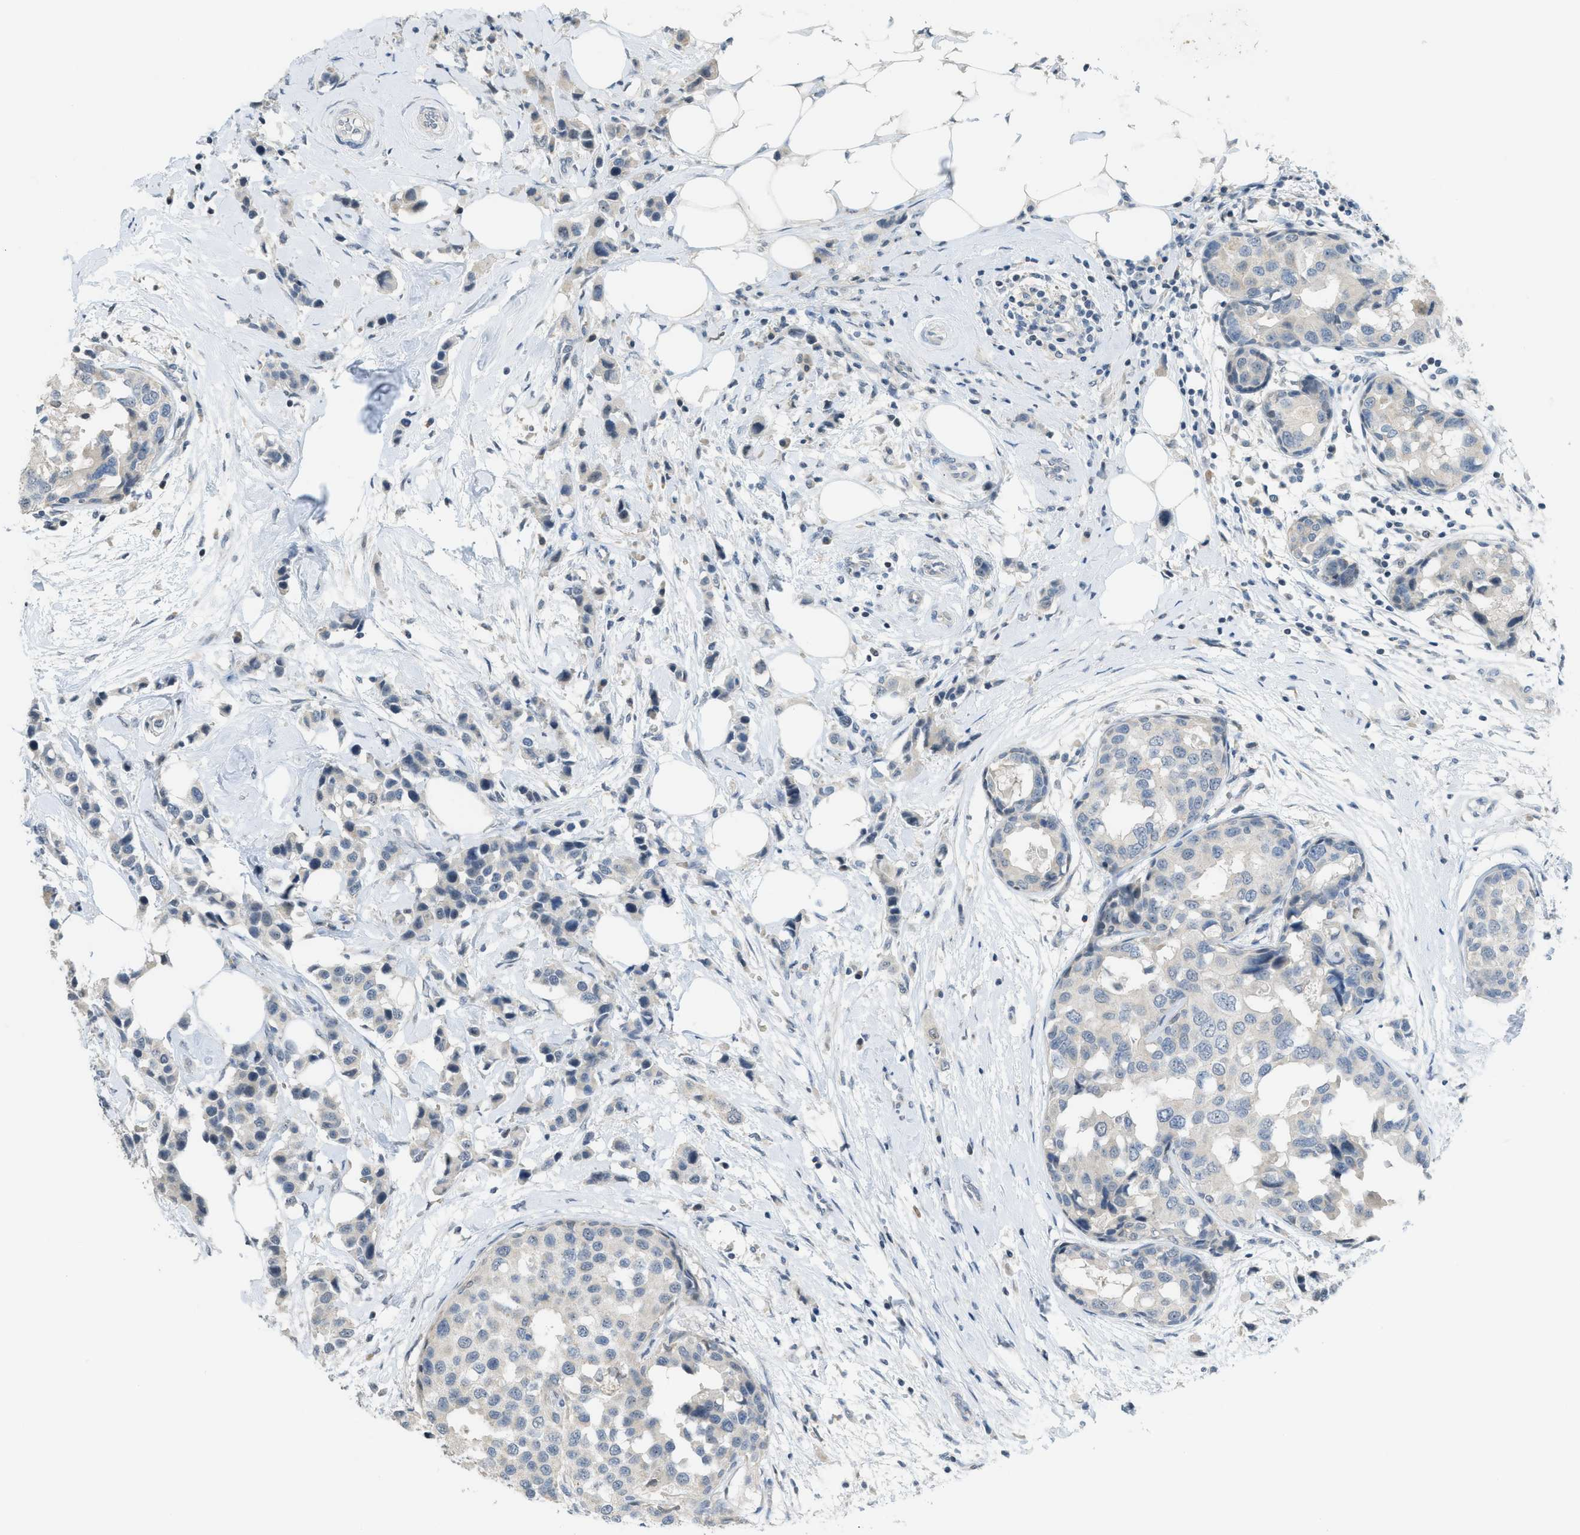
{"staining": {"intensity": "weak", "quantity": "<25%", "location": "cytoplasmic/membranous"}, "tissue": "breast cancer", "cell_type": "Tumor cells", "image_type": "cancer", "snomed": [{"axis": "morphology", "description": "Normal tissue, NOS"}, {"axis": "morphology", "description": "Duct carcinoma"}, {"axis": "topography", "description": "Breast"}], "caption": "Immunohistochemistry image of neoplastic tissue: human breast invasive ductal carcinoma stained with DAB displays no significant protein expression in tumor cells.", "gene": "TXNDC2", "patient": {"sex": "female", "age": 50}}